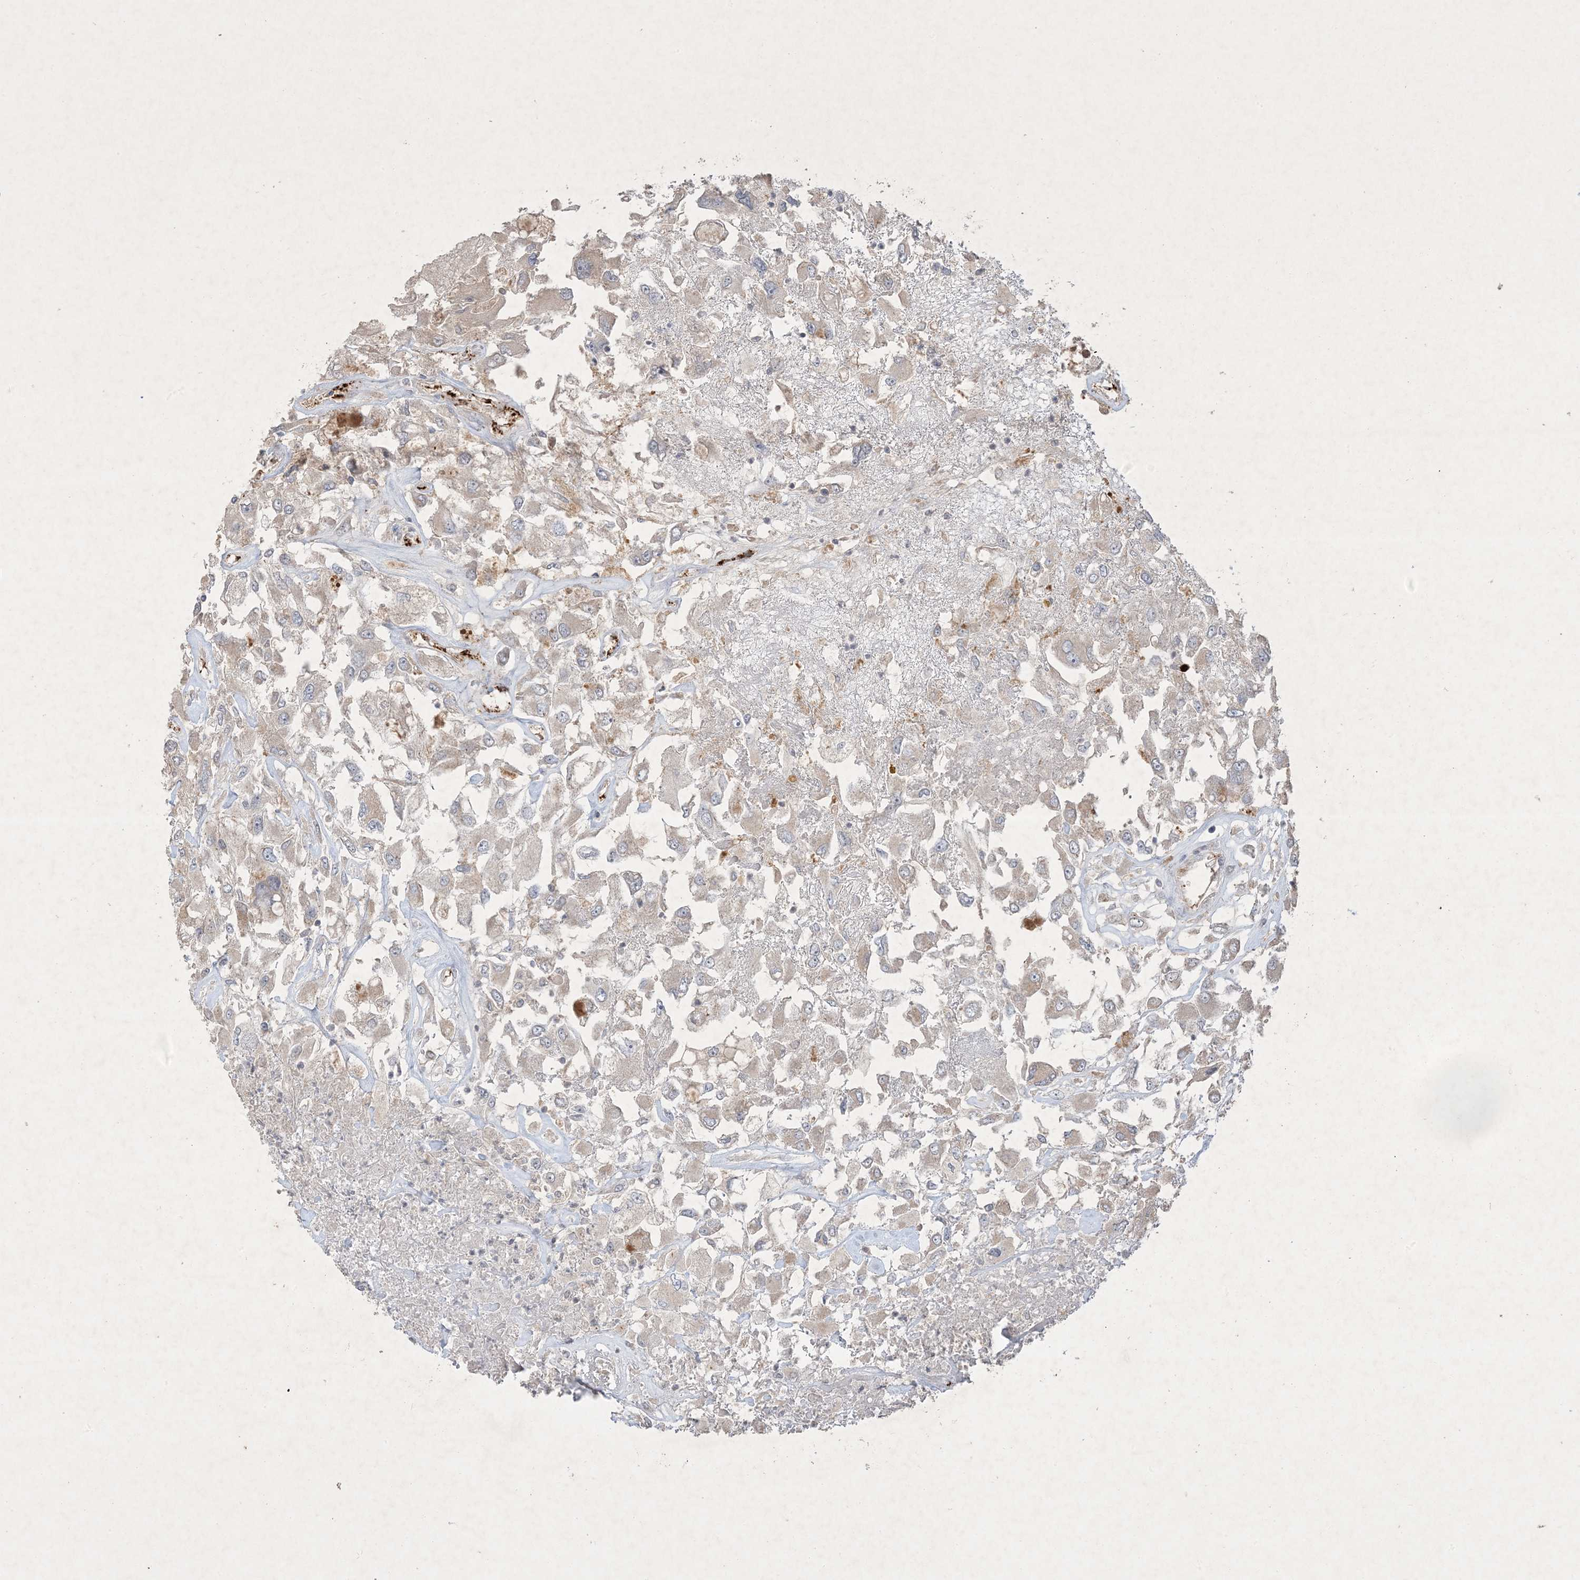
{"staining": {"intensity": "negative", "quantity": "none", "location": "none"}, "tissue": "renal cancer", "cell_type": "Tumor cells", "image_type": "cancer", "snomed": [{"axis": "morphology", "description": "Adenocarcinoma, NOS"}, {"axis": "topography", "description": "Kidney"}], "caption": "Tumor cells are negative for protein expression in human renal cancer (adenocarcinoma).", "gene": "PRSS36", "patient": {"sex": "female", "age": 52}}